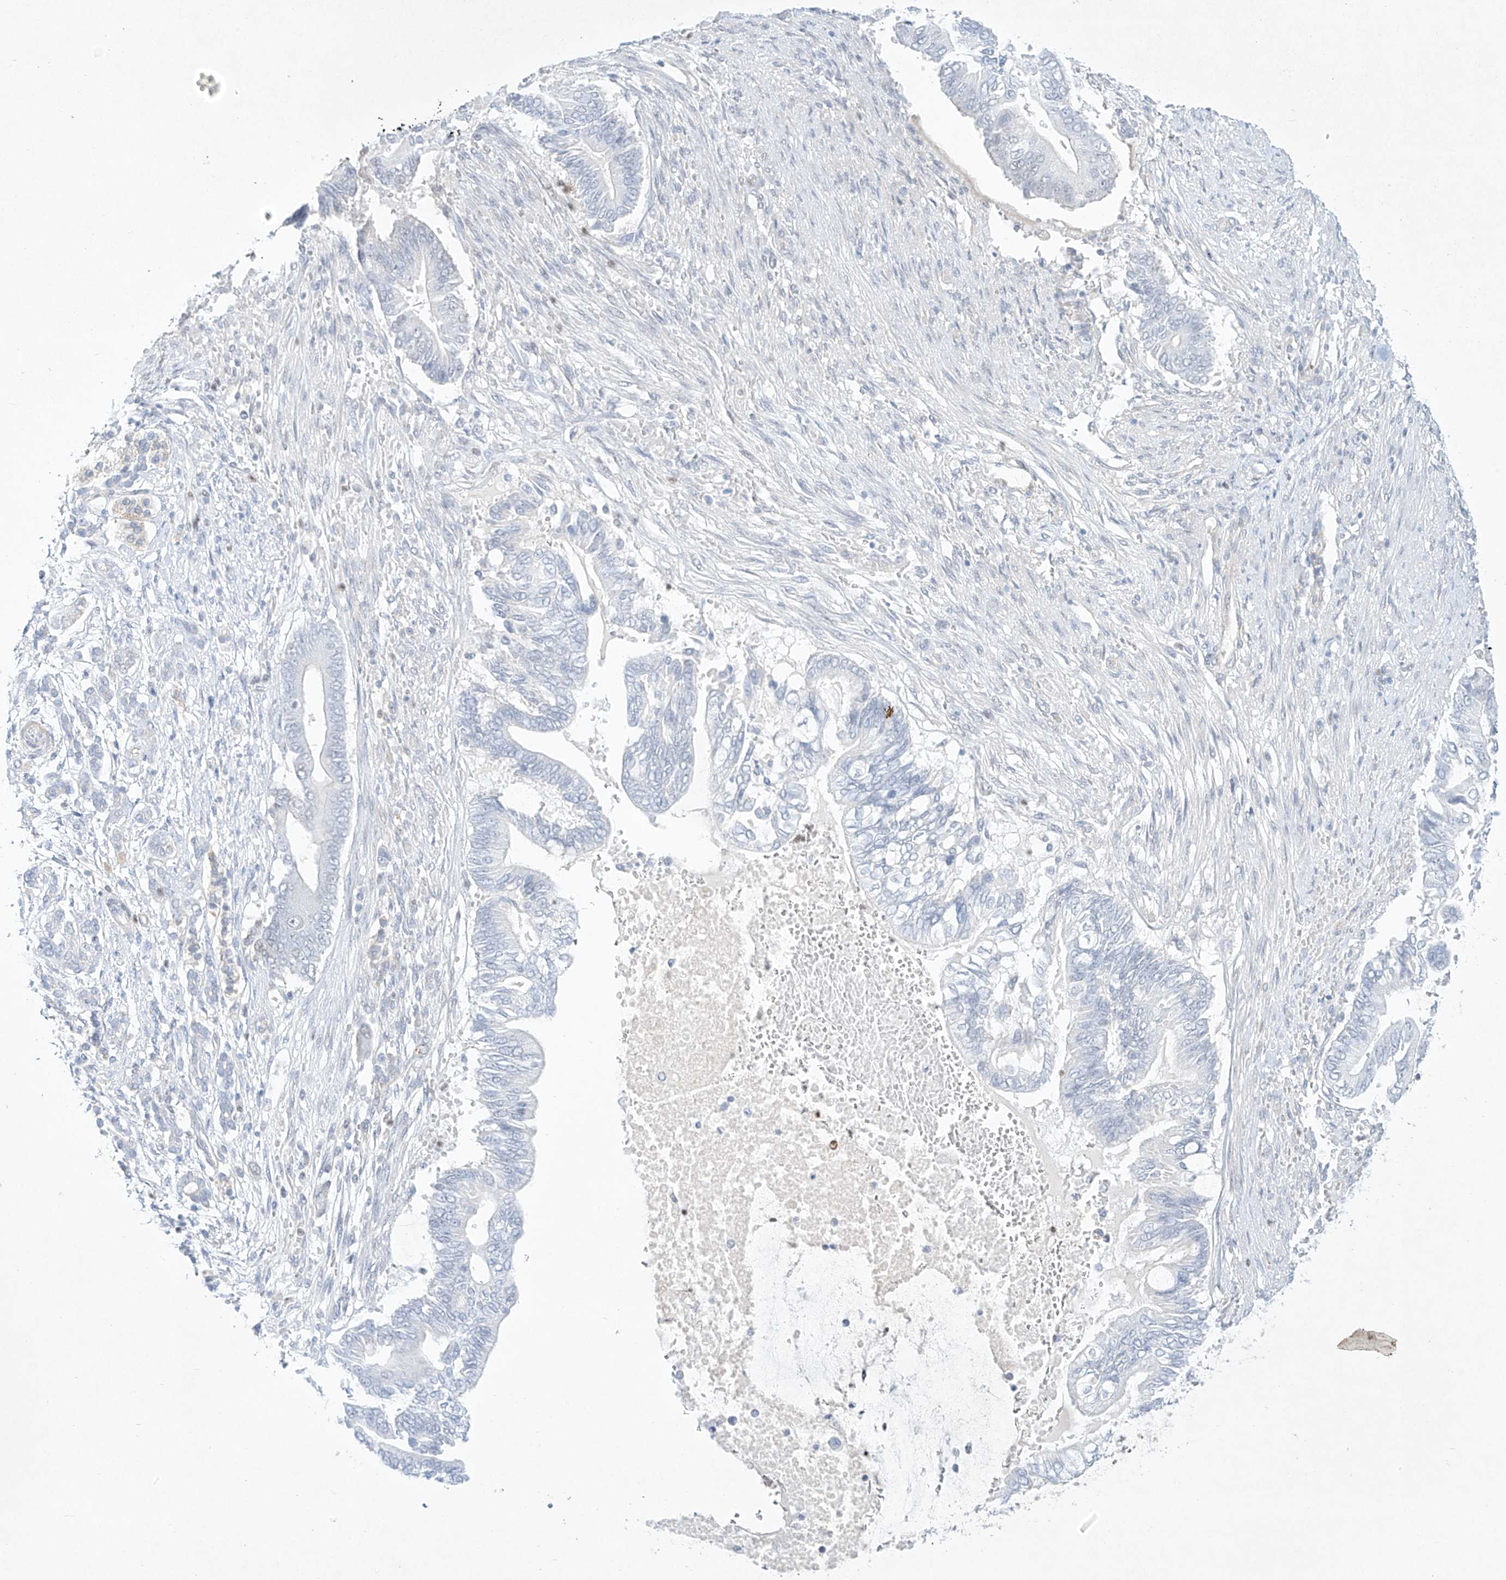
{"staining": {"intensity": "negative", "quantity": "none", "location": "none"}, "tissue": "pancreatic cancer", "cell_type": "Tumor cells", "image_type": "cancer", "snomed": [{"axis": "morphology", "description": "Adenocarcinoma, NOS"}, {"axis": "topography", "description": "Pancreas"}], "caption": "Image shows no significant protein expression in tumor cells of pancreatic cancer (adenocarcinoma). (Immunohistochemistry, brightfield microscopy, high magnification).", "gene": "REEP2", "patient": {"sex": "male", "age": 68}}